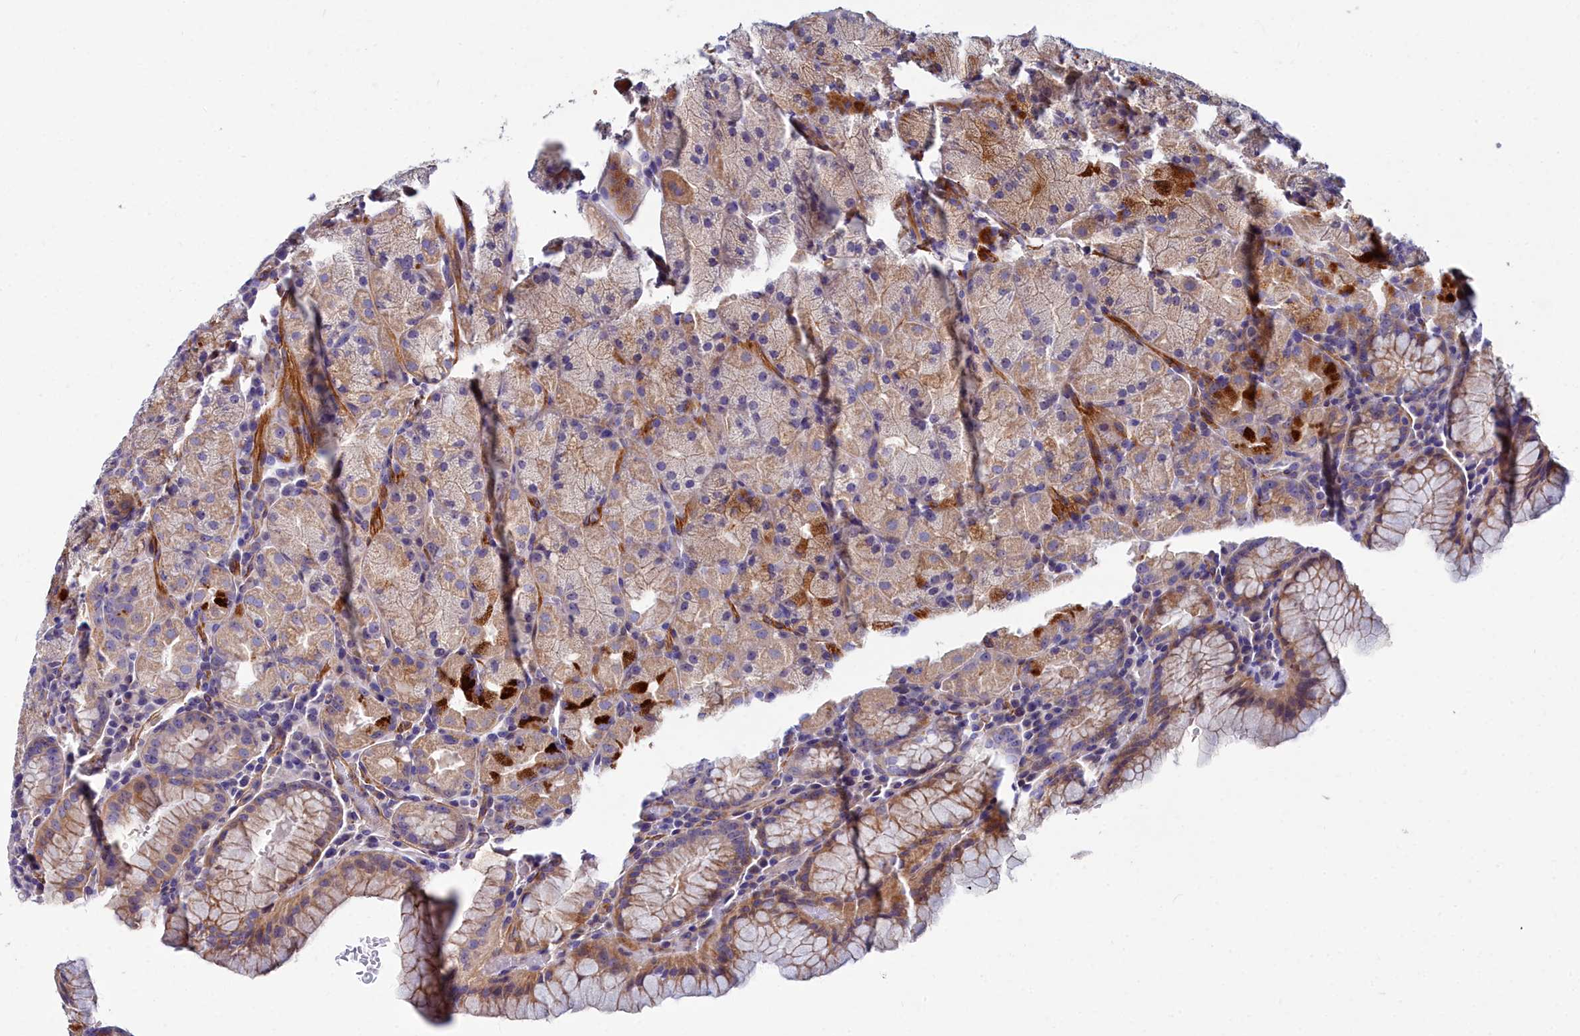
{"staining": {"intensity": "strong", "quantity": "<25%", "location": "cytoplasmic/membranous"}, "tissue": "stomach", "cell_type": "Glandular cells", "image_type": "normal", "snomed": [{"axis": "morphology", "description": "Normal tissue, NOS"}, {"axis": "topography", "description": "Stomach, upper"}, {"axis": "topography", "description": "Stomach, lower"}], "caption": "Immunohistochemistry (IHC) photomicrograph of normal stomach stained for a protein (brown), which displays medium levels of strong cytoplasmic/membranous expression in about <25% of glandular cells.", "gene": "FADS3", "patient": {"sex": "male", "age": 80}}